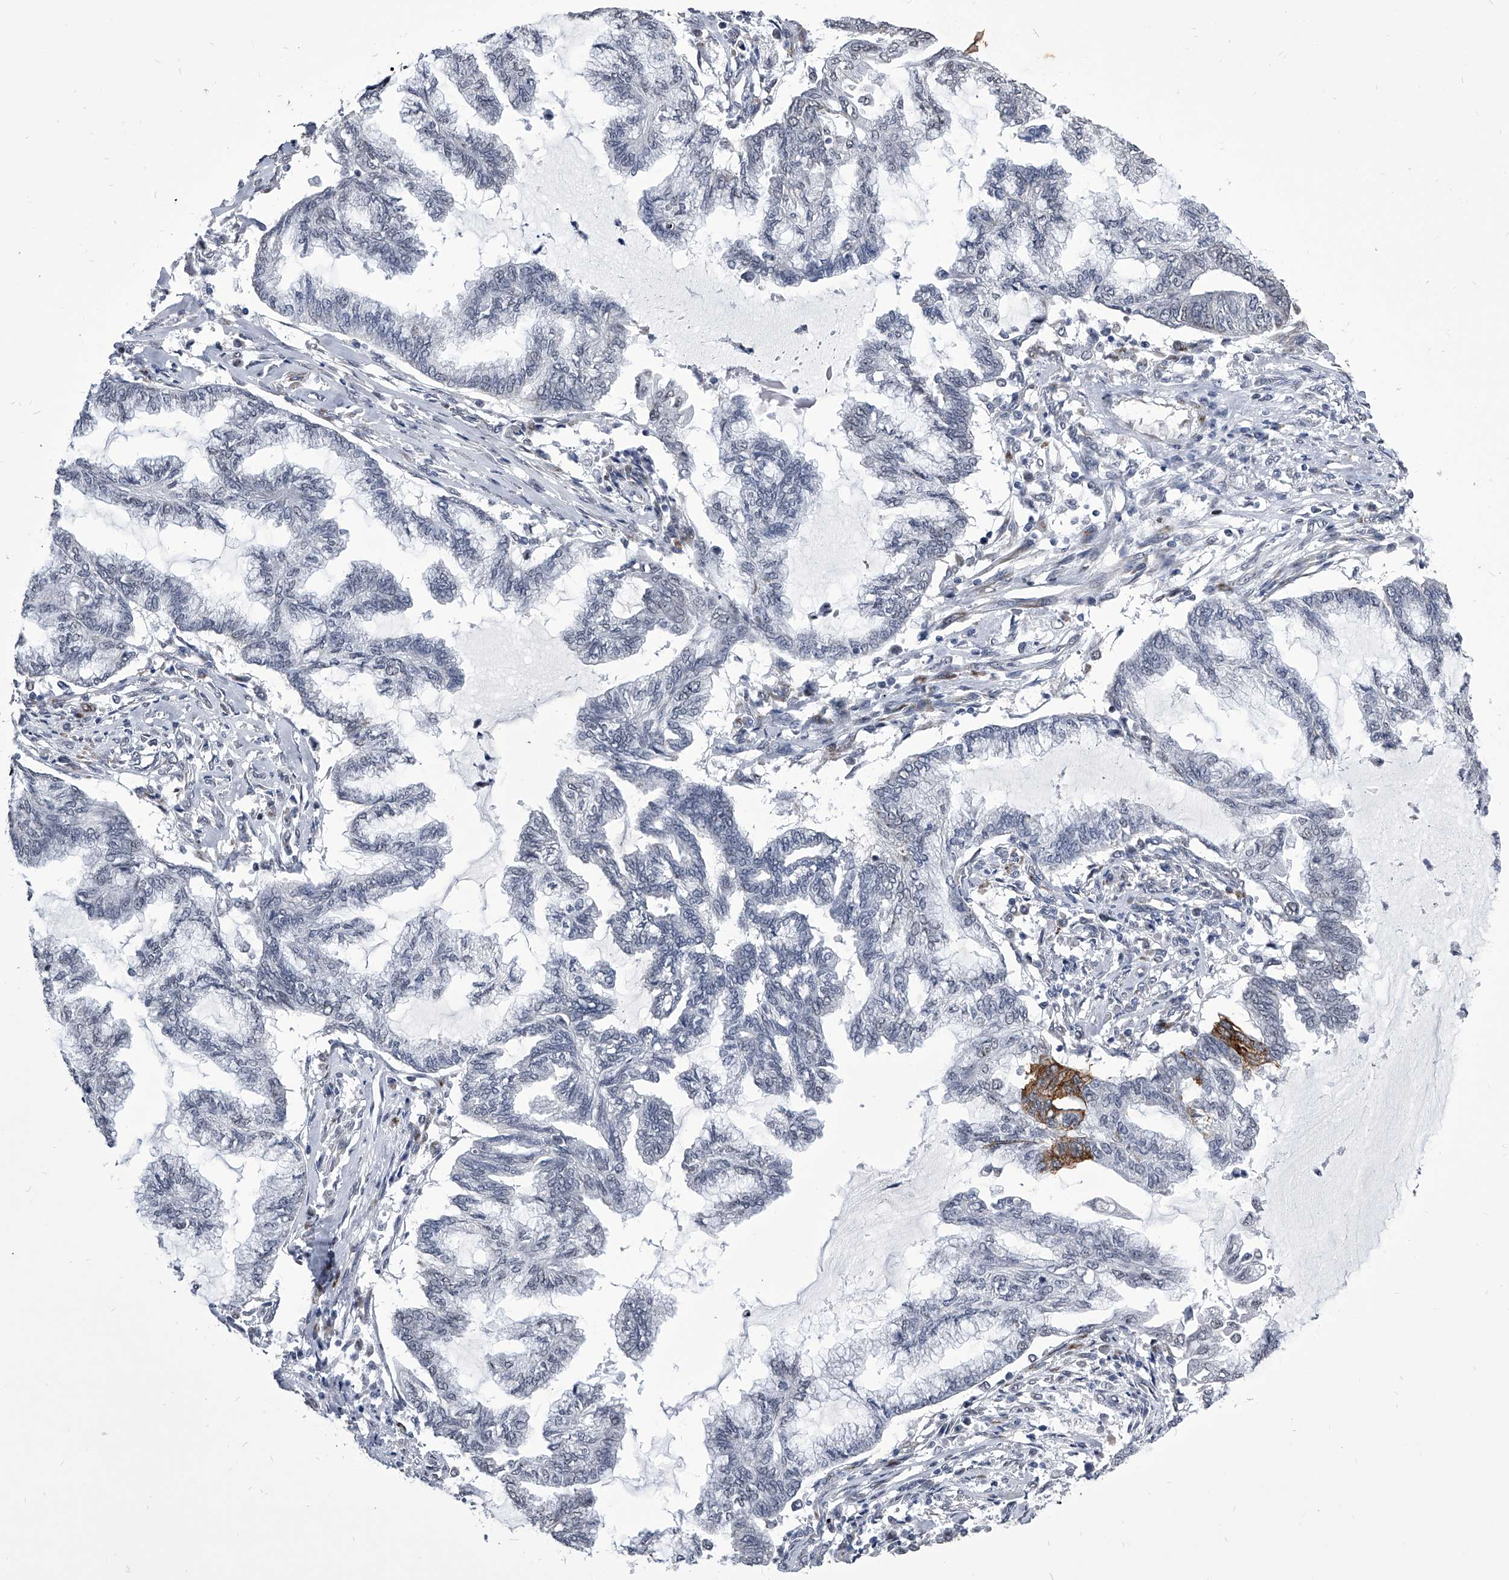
{"staining": {"intensity": "moderate", "quantity": "<25%", "location": "cytoplasmic/membranous"}, "tissue": "endometrial cancer", "cell_type": "Tumor cells", "image_type": "cancer", "snomed": [{"axis": "morphology", "description": "Adenocarcinoma, NOS"}, {"axis": "topography", "description": "Endometrium"}], "caption": "Endometrial adenocarcinoma tissue shows moderate cytoplasmic/membranous expression in approximately <25% of tumor cells, visualized by immunohistochemistry.", "gene": "CMTR1", "patient": {"sex": "female", "age": 86}}